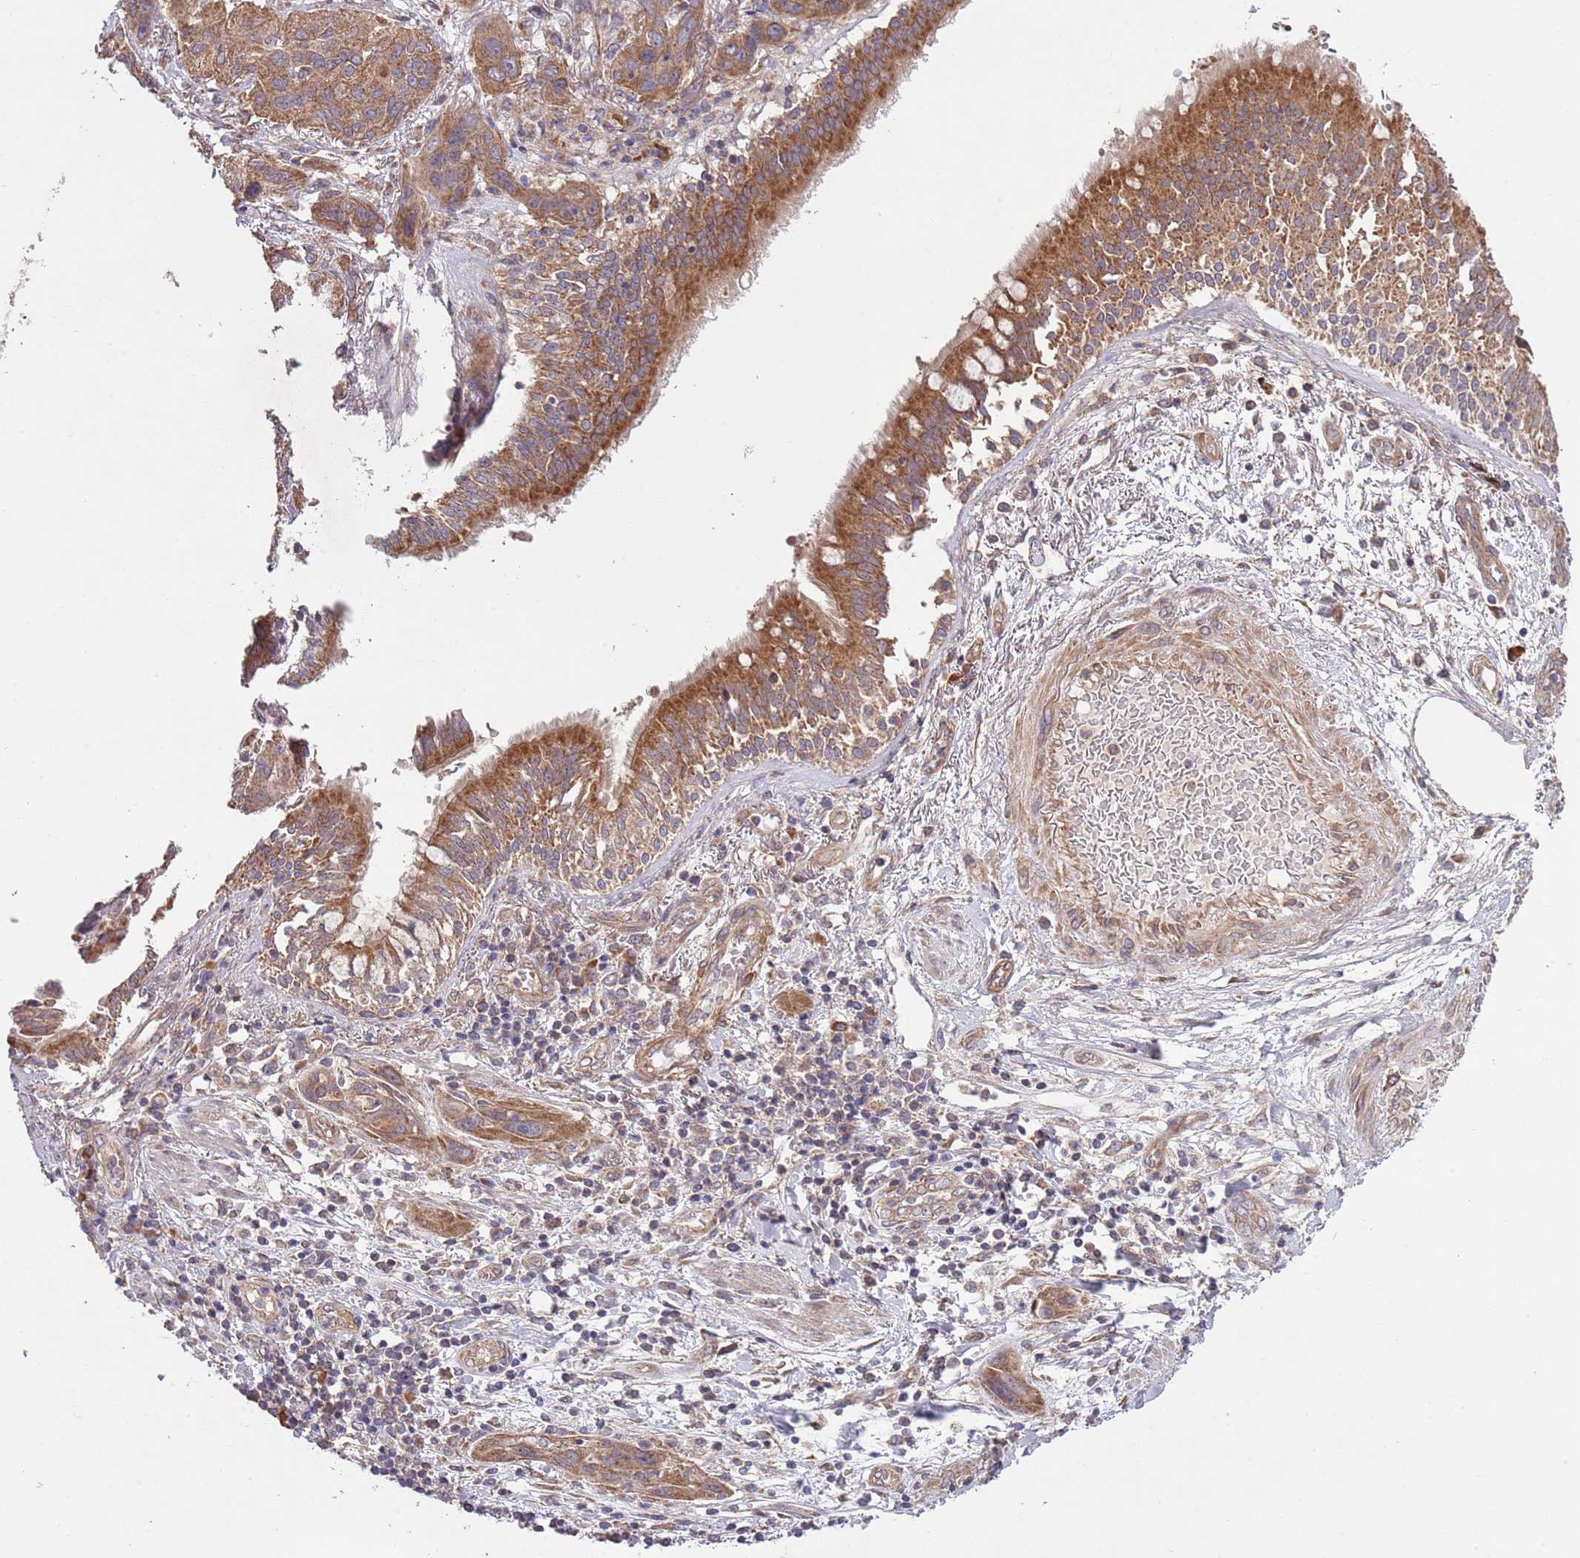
{"staining": {"intensity": "moderate", "quantity": ">75%", "location": "cytoplasmic/membranous"}, "tissue": "lung cancer", "cell_type": "Tumor cells", "image_type": "cancer", "snomed": [{"axis": "morphology", "description": "Squamous cell carcinoma, NOS"}, {"axis": "topography", "description": "Lung"}], "caption": "Lung squamous cell carcinoma tissue exhibits moderate cytoplasmic/membranous positivity in approximately >75% of tumor cells", "gene": "MFNG", "patient": {"sex": "female", "age": 70}}